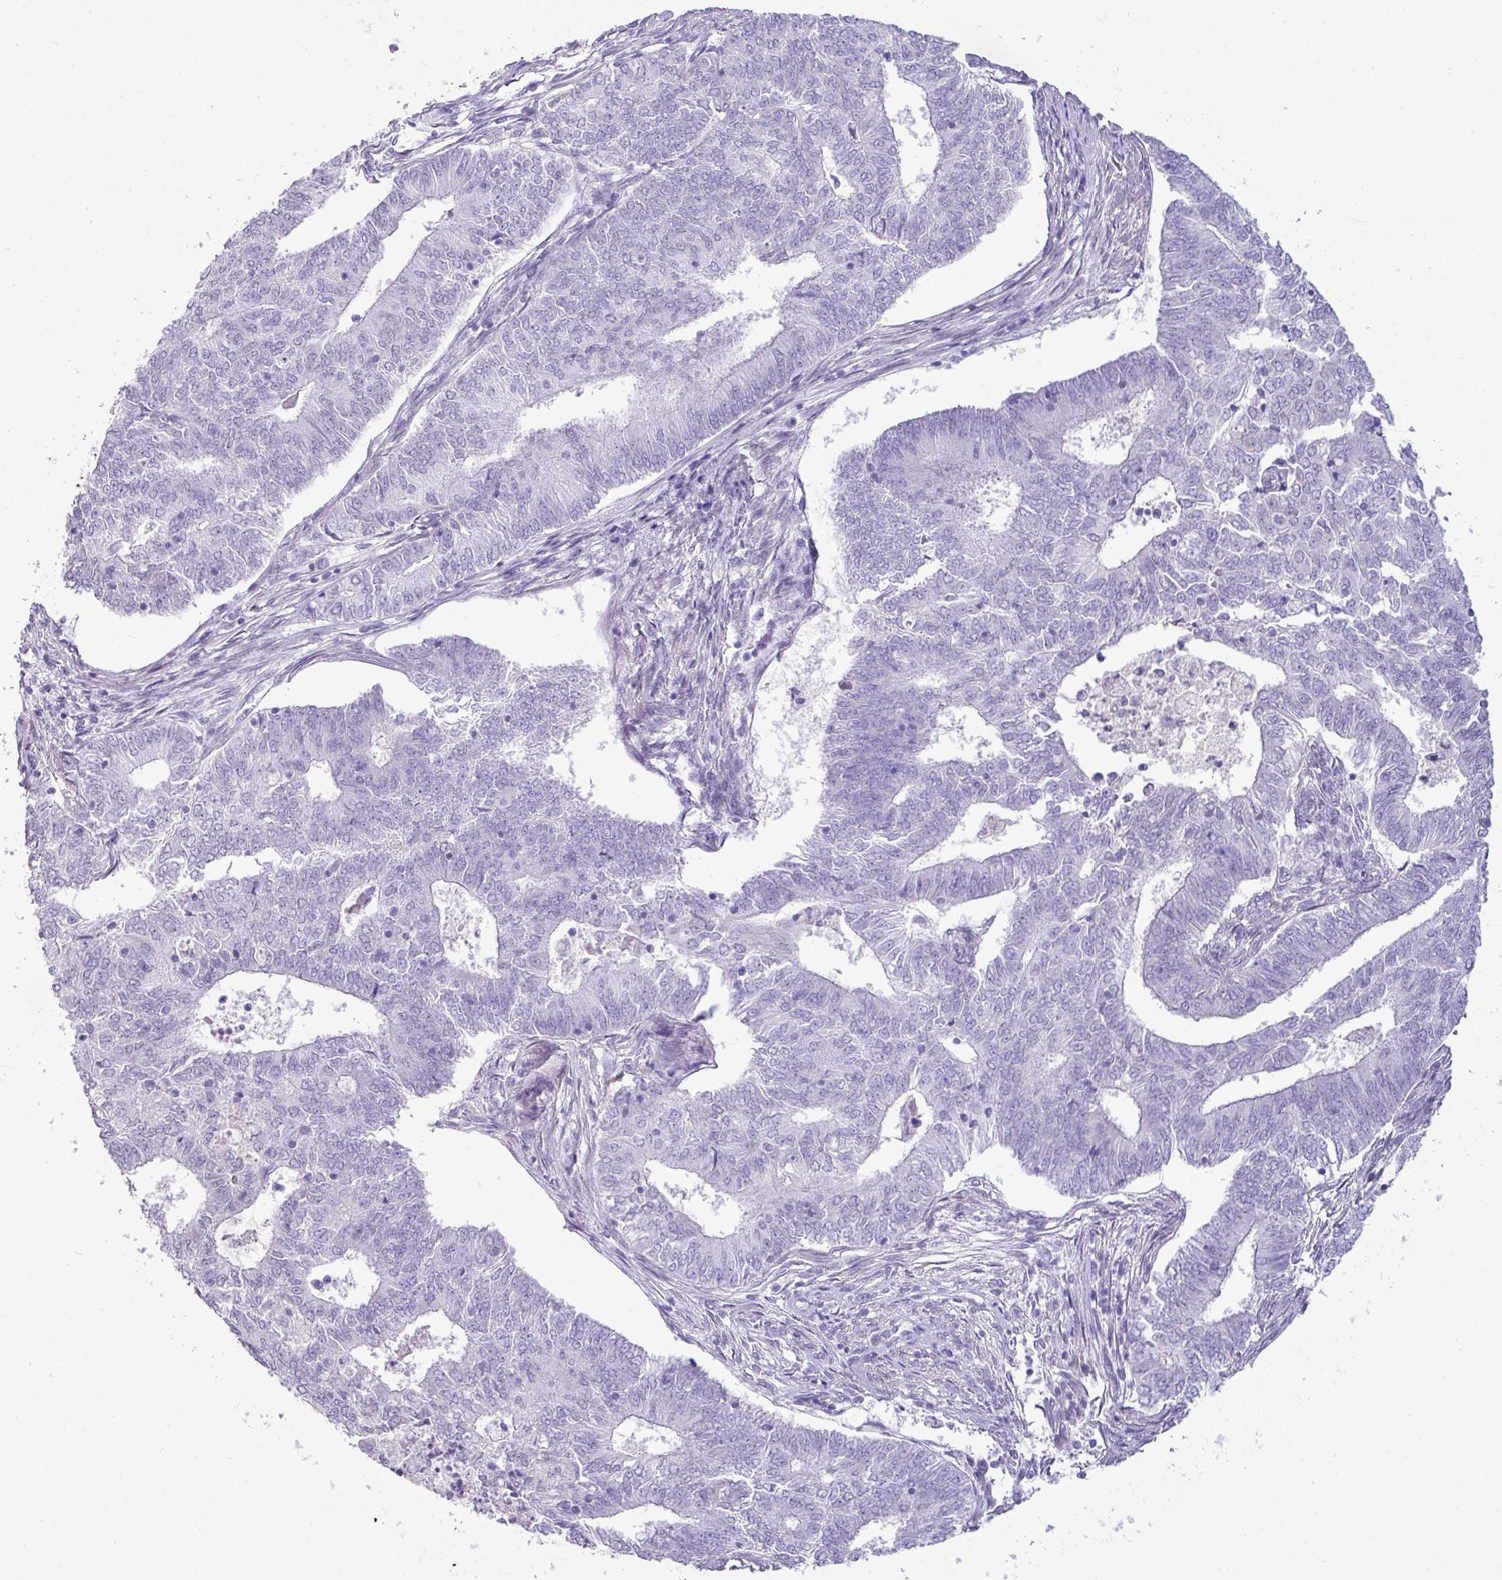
{"staining": {"intensity": "negative", "quantity": "none", "location": "none"}, "tissue": "endometrial cancer", "cell_type": "Tumor cells", "image_type": "cancer", "snomed": [{"axis": "morphology", "description": "Adenocarcinoma, NOS"}, {"axis": "topography", "description": "Endometrium"}], "caption": "Photomicrograph shows no significant protein staining in tumor cells of endometrial cancer (adenocarcinoma).", "gene": "VCX2", "patient": {"sex": "female", "age": 62}}